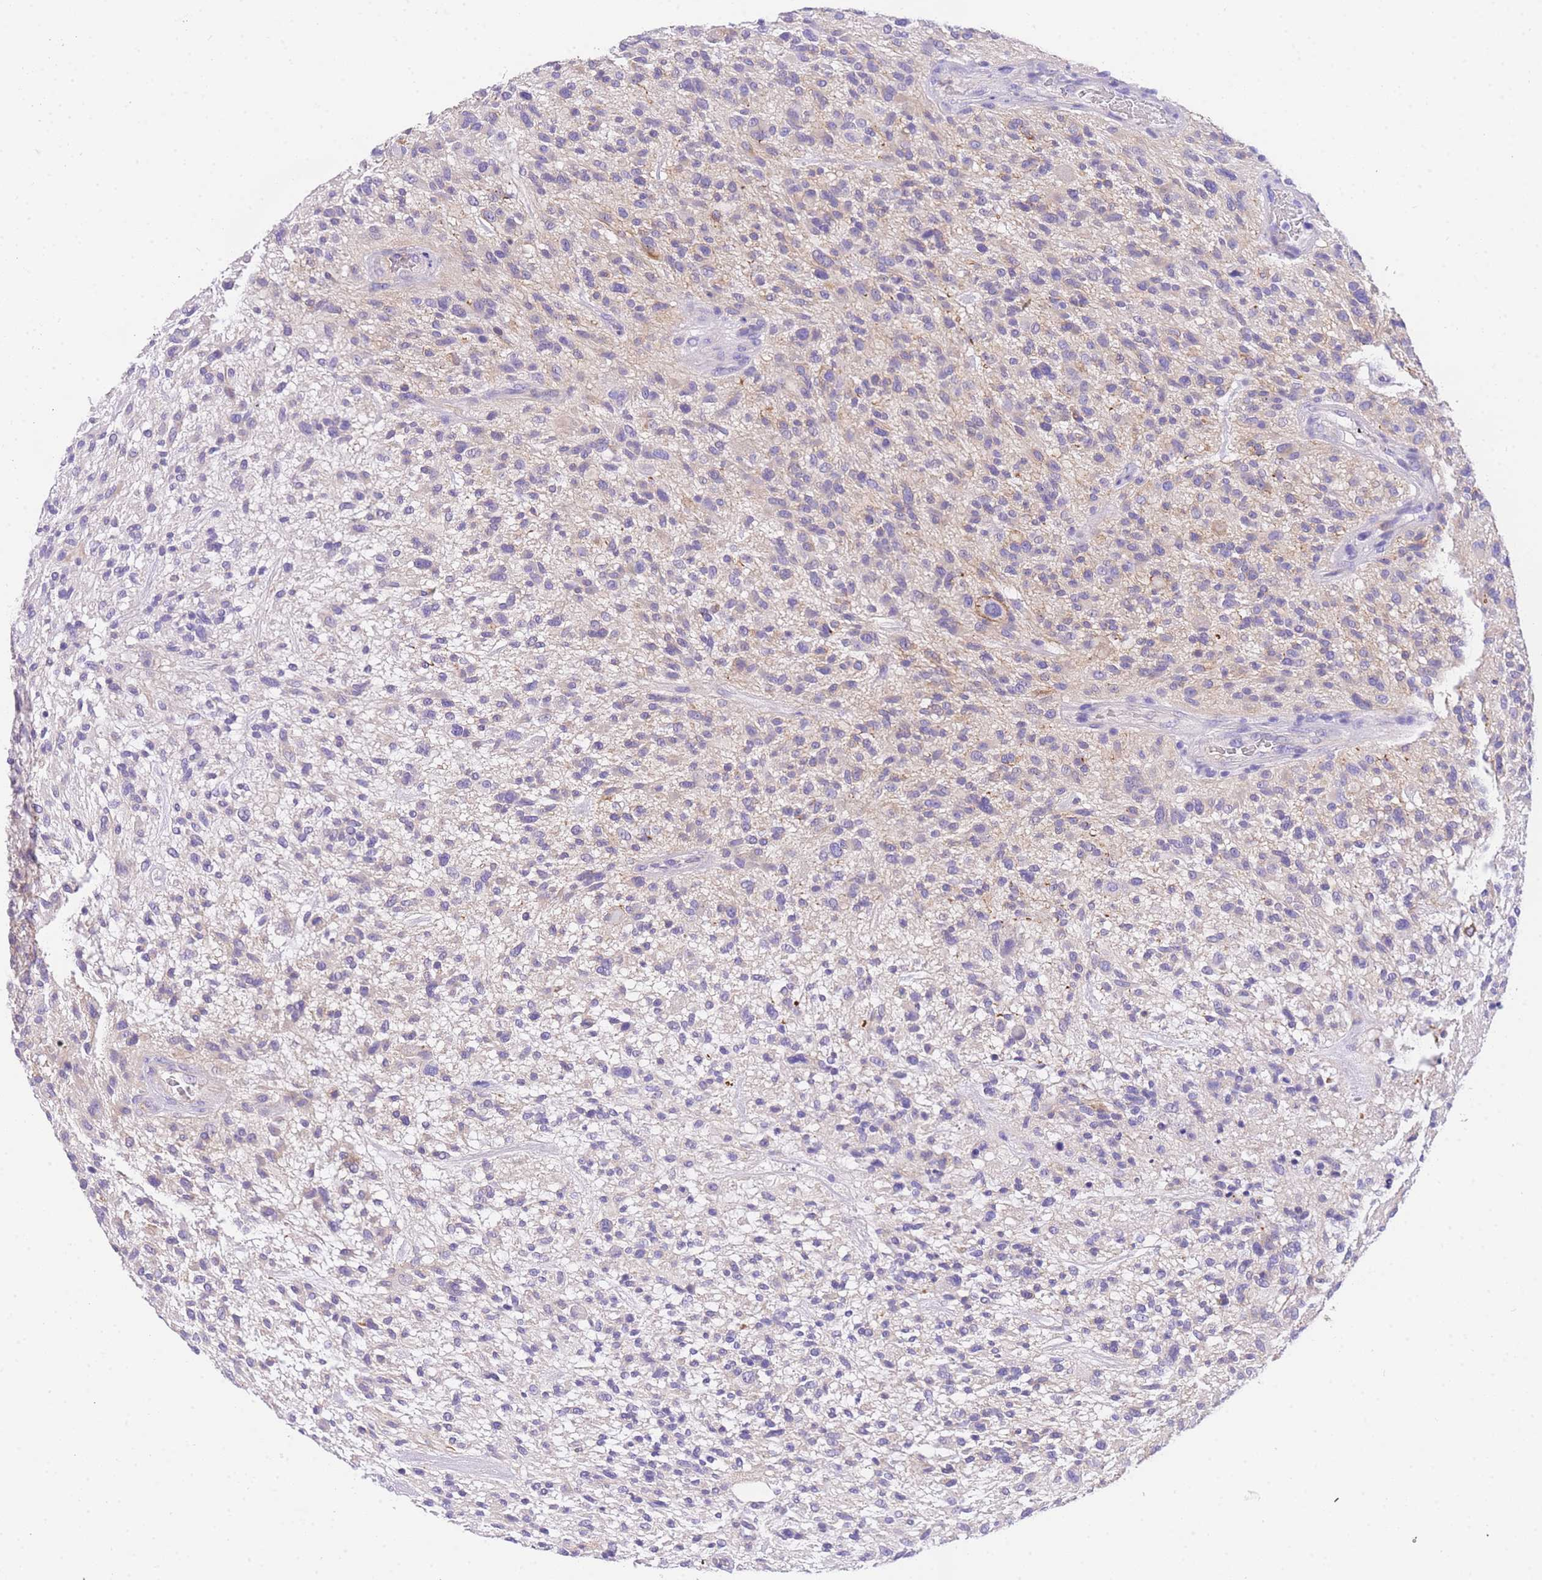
{"staining": {"intensity": "negative", "quantity": "none", "location": "none"}, "tissue": "glioma", "cell_type": "Tumor cells", "image_type": "cancer", "snomed": [{"axis": "morphology", "description": "Glioma, malignant, High grade"}, {"axis": "topography", "description": "Brain"}], "caption": "A photomicrograph of glioma stained for a protein shows no brown staining in tumor cells.", "gene": "EPN2", "patient": {"sex": "male", "age": 47}}